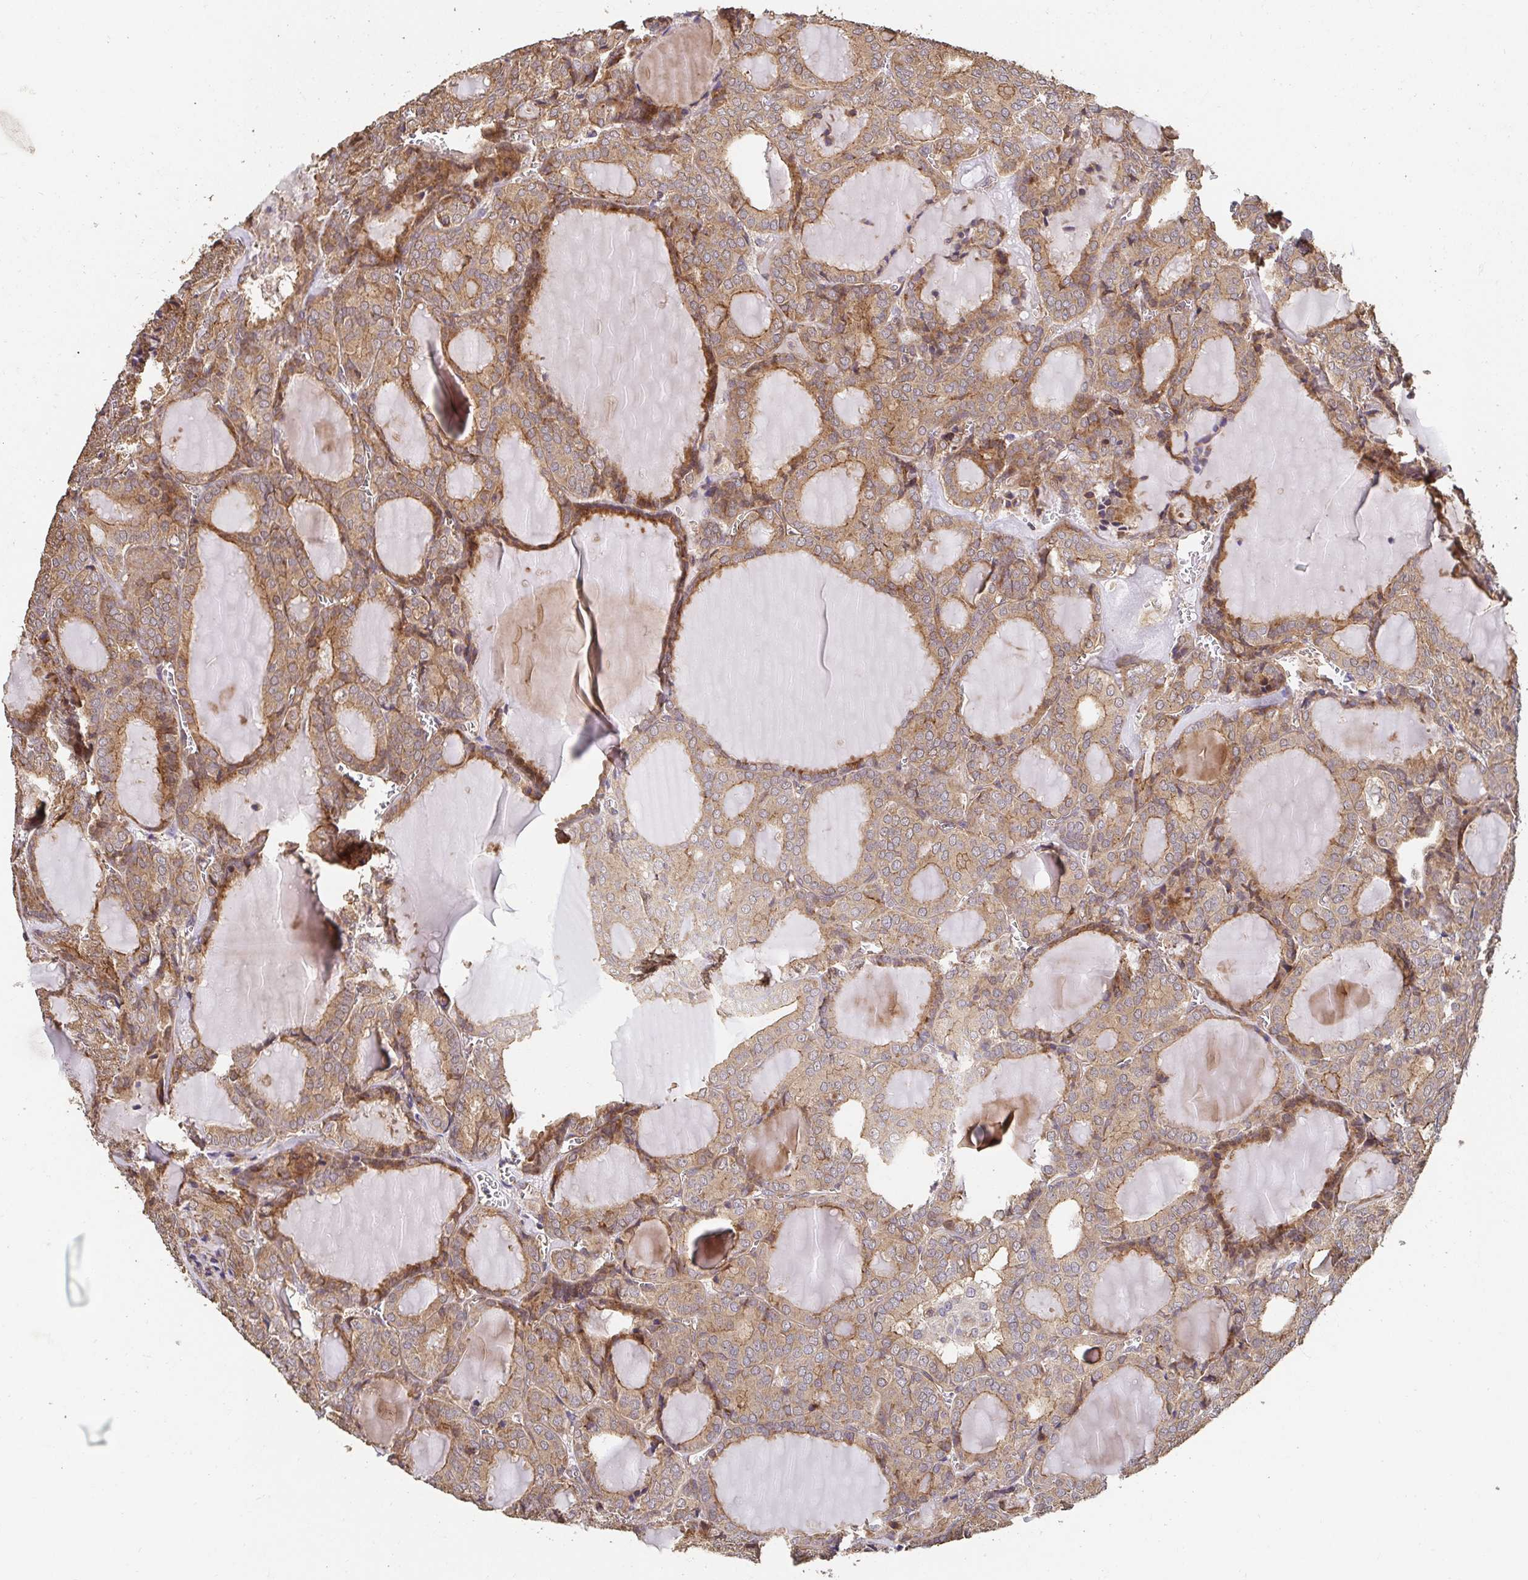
{"staining": {"intensity": "moderate", "quantity": ">75%", "location": "cytoplasmic/membranous"}, "tissue": "thyroid cancer", "cell_type": "Tumor cells", "image_type": "cancer", "snomed": [{"axis": "morphology", "description": "Follicular adenoma carcinoma, NOS"}, {"axis": "topography", "description": "Thyroid gland"}], "caption": "Immunohistochemical staining of human thyroid cancer (follicular adenoma carcinoma) reveals medium levels of moderate cytoplasmic/membranous protein expression in approximately >75% of tumor cells.", "gene": "APBB1", "patient": {"sex": "male", "age": 74}}